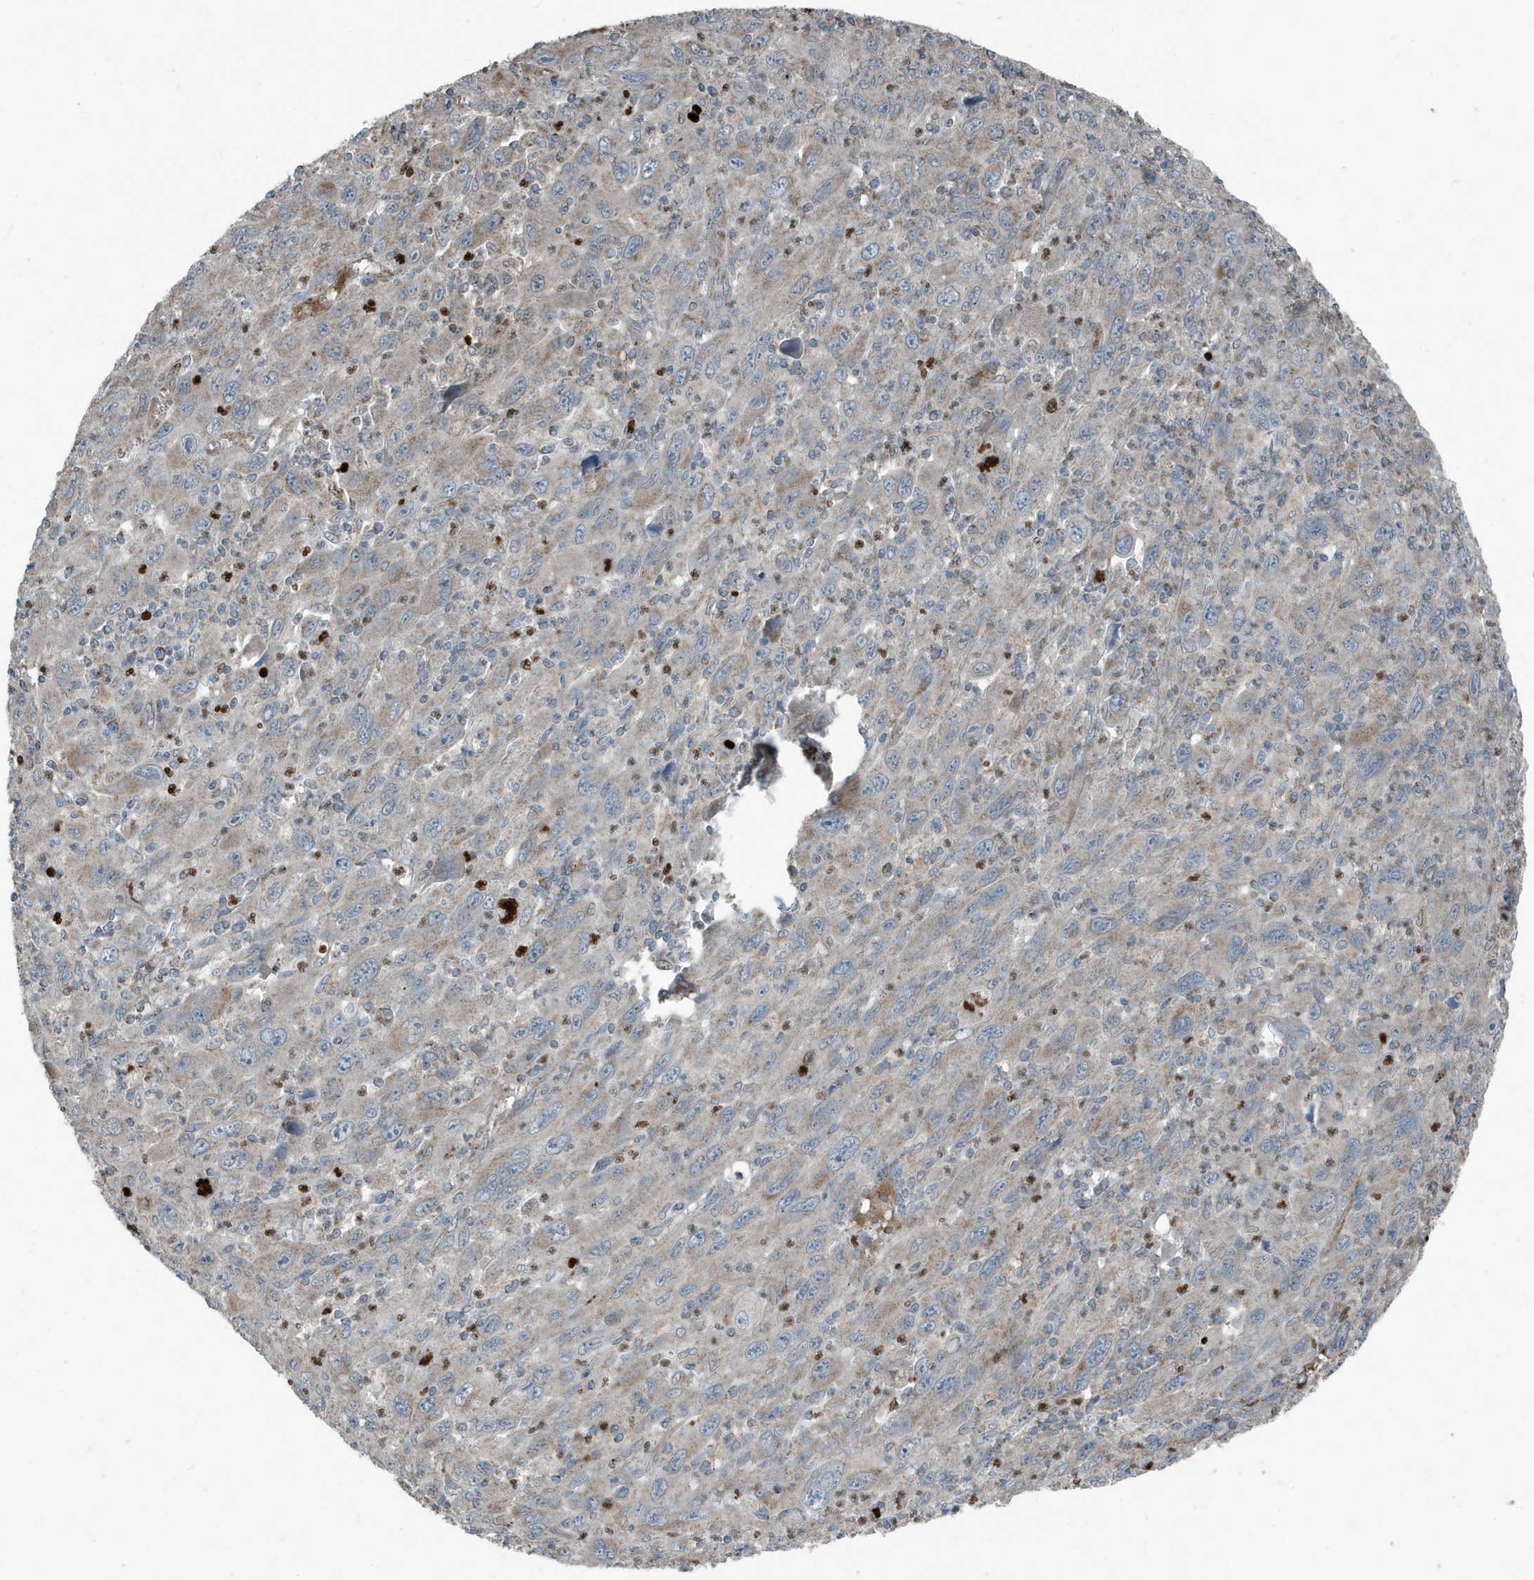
{"staining": {"intensity": "weak", "quantity": "25%-75%", "location": "cytoplasmic/membranous"}, "tissue": "melanoma", "cell_type": "Tumor cells", "image_type": "cancer", "snomed": [{"axis": "morphology", "description": "Malignant melanoma, Metastatic site"}, {"axis": "topography", "description": "Skin"}], "caption": "Approximately 25%-75% of tumor cells in melanoma display weak cytoplasmic/membranous protein expression as visualized by brown immunohistochemical staining.", "gene": "MT-CYB", "patient": {"sex": "female", "age": 56}}